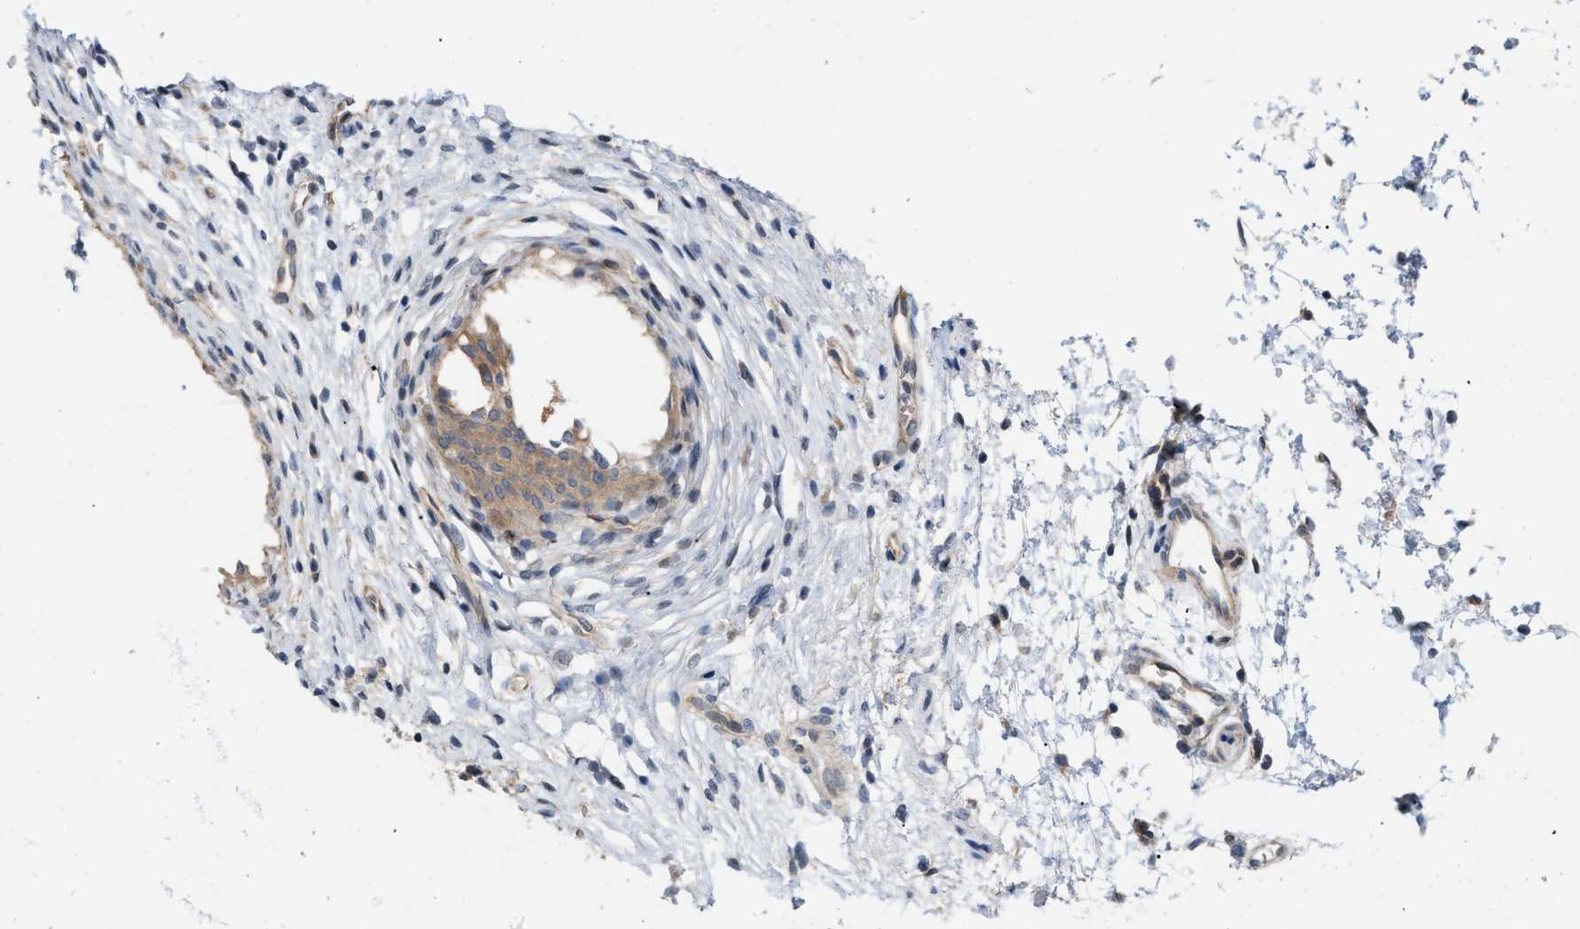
{"staining": {"intensity": "moderate", "quantity": ">75%", "location": "cytoplasmic/membranous"}, "tissue": "urinary bladder", "cell_type": "Urothelial cells", "image_type": "normal", "snomed": [{"axis": "morphology", "description": "Normal tissue, NOS"}, {"axis": "morphology", "description": "Urothelial carcinoma, High grade"}, {"axis": "topography", "description": "Urinary bladder"}], "caption": "Immunohistochemistry (IHC) of benign urinary bladder demonstrates medium levels of moderate cytoplasmic/membranous positivity in approximately >75% of urothelial cells.", "gene": "CSNK1A1", "patient": {"sex": "male", "age": 46}}